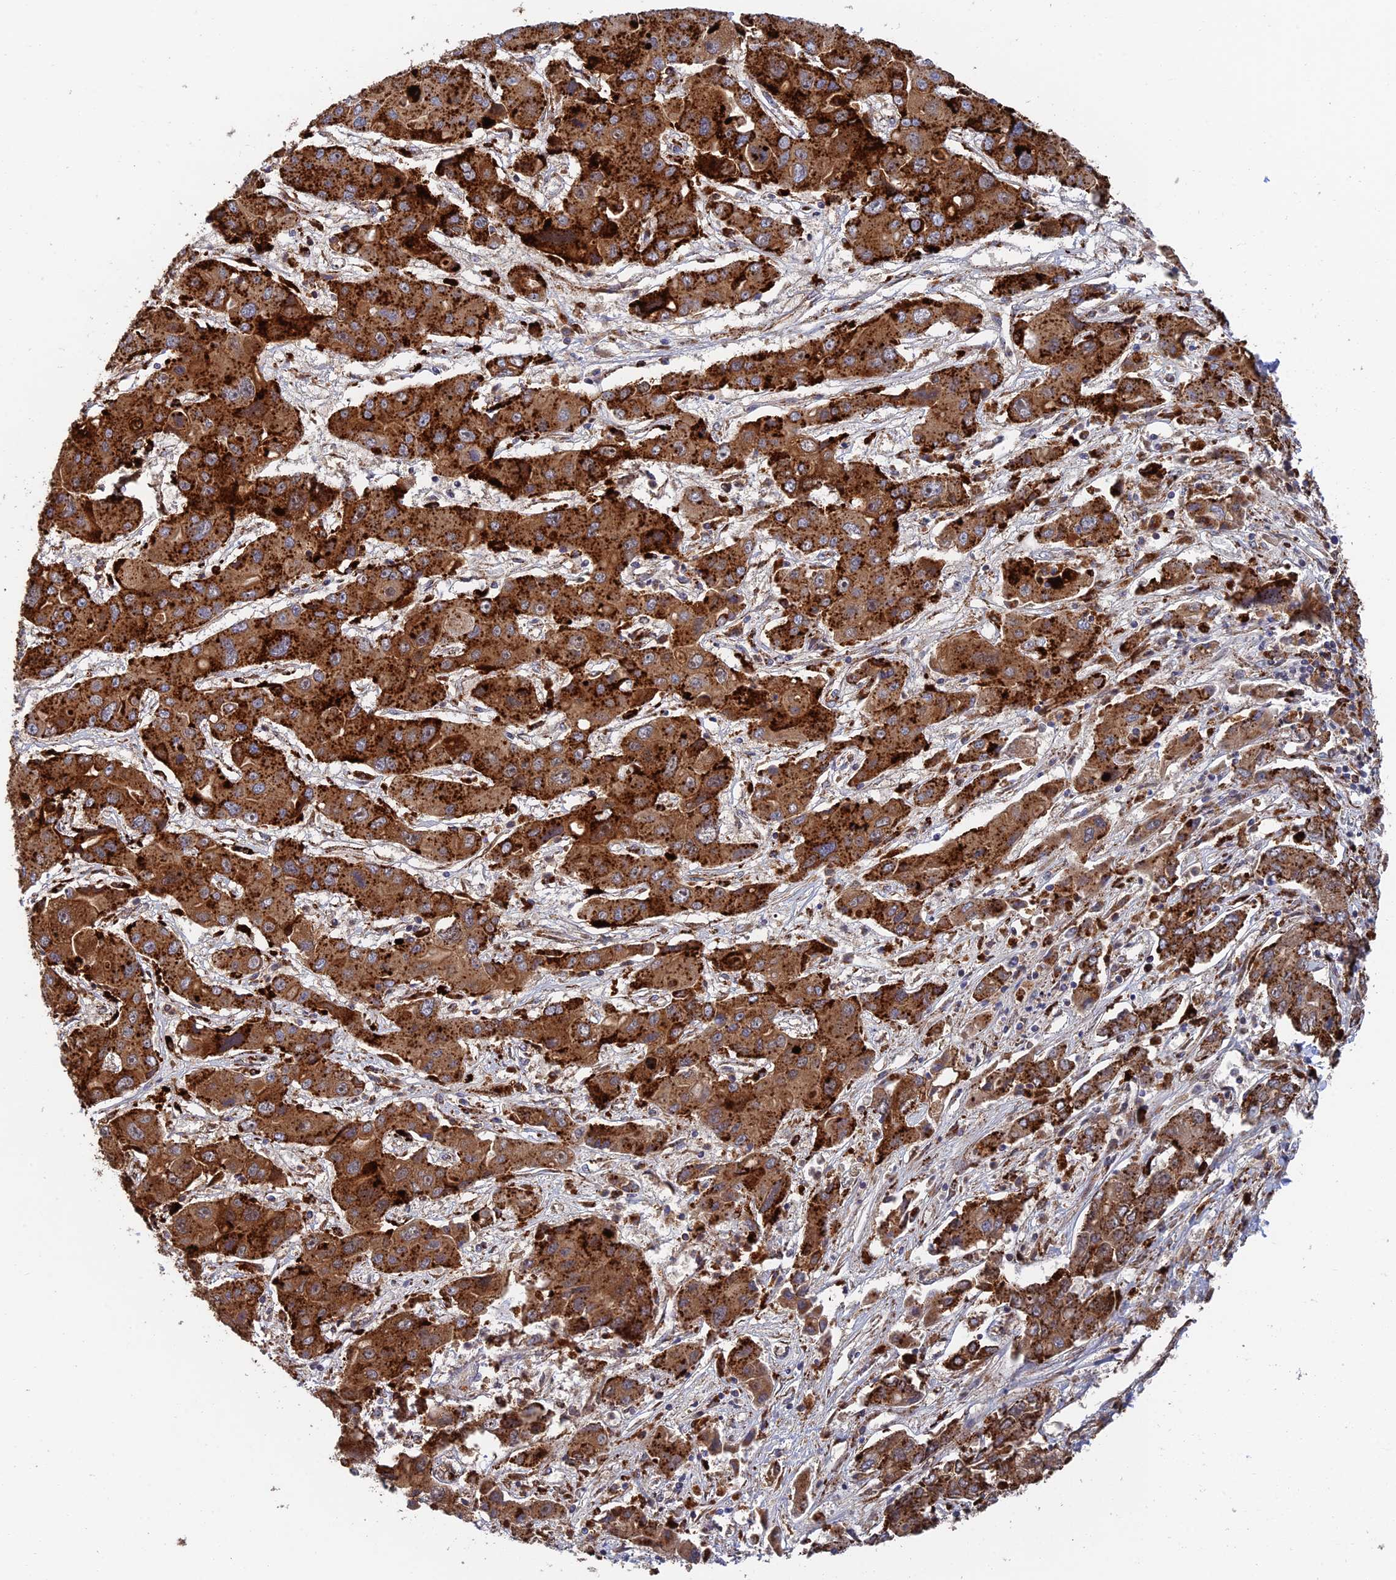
{"staining": {"intensity": "strong", "quantity": ">75%", "location": "cytoplasmic/membranous"}, "tissue": "liver cancer", "cell_type": "Tumor cells", "image_type": "cancer", "snomed": [{"axis": "morphology", "description": "Cholangiocarcinoma"}, {"axis": "topography", "description": "Liver"}], "caption": "Immunohistochemistry (DAB (3,3'-diaminobenzidine)) staining of liver cancer shows strong cytoplasmic/membranous protein staining in approximately >75% of tumor cells.", "gene": "PPP2R3C", "patient": {"sex": "male", "age": 67}}